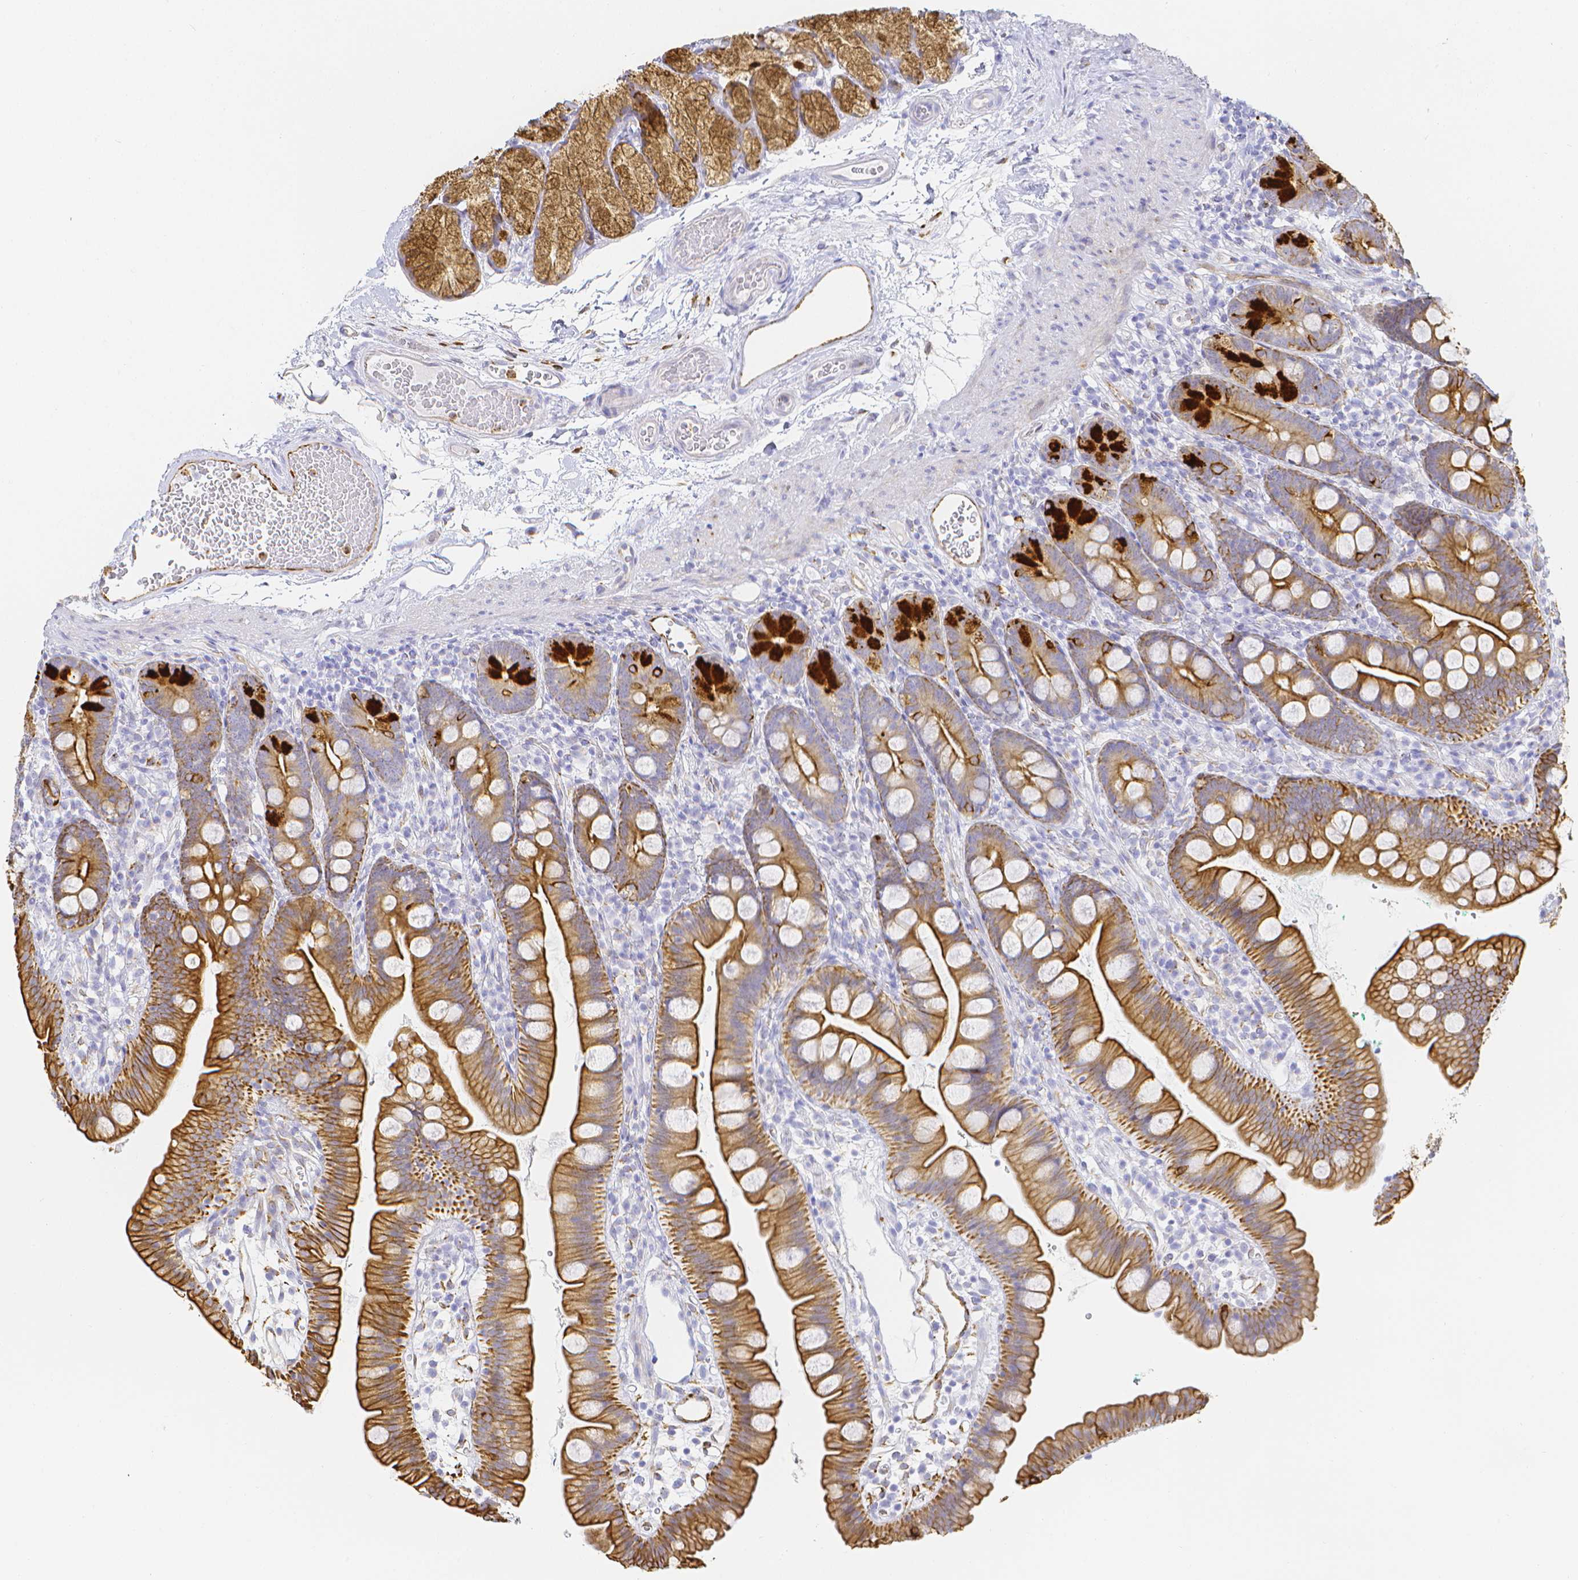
{"staining": {"intensity": "strong", "quantity": "<25%", "location": "cytoplasmic/membranous"}, "tissue": "duodenum", "cell_type": "Glandular cells", "image_type": "normal", "snomed": [{"axis": "morphology", "description": "Normal tissue, NOS"}, {"axis": "topography", "description": "Duodenum"}], "caption": "Duodenum stained for a protein (brown) reveals strong cytoplasmic/membranous positive expression in approximately <25% of glandular cells.", "gene": "SMURF1", "patient": {"sex": "female", "age": 67}}